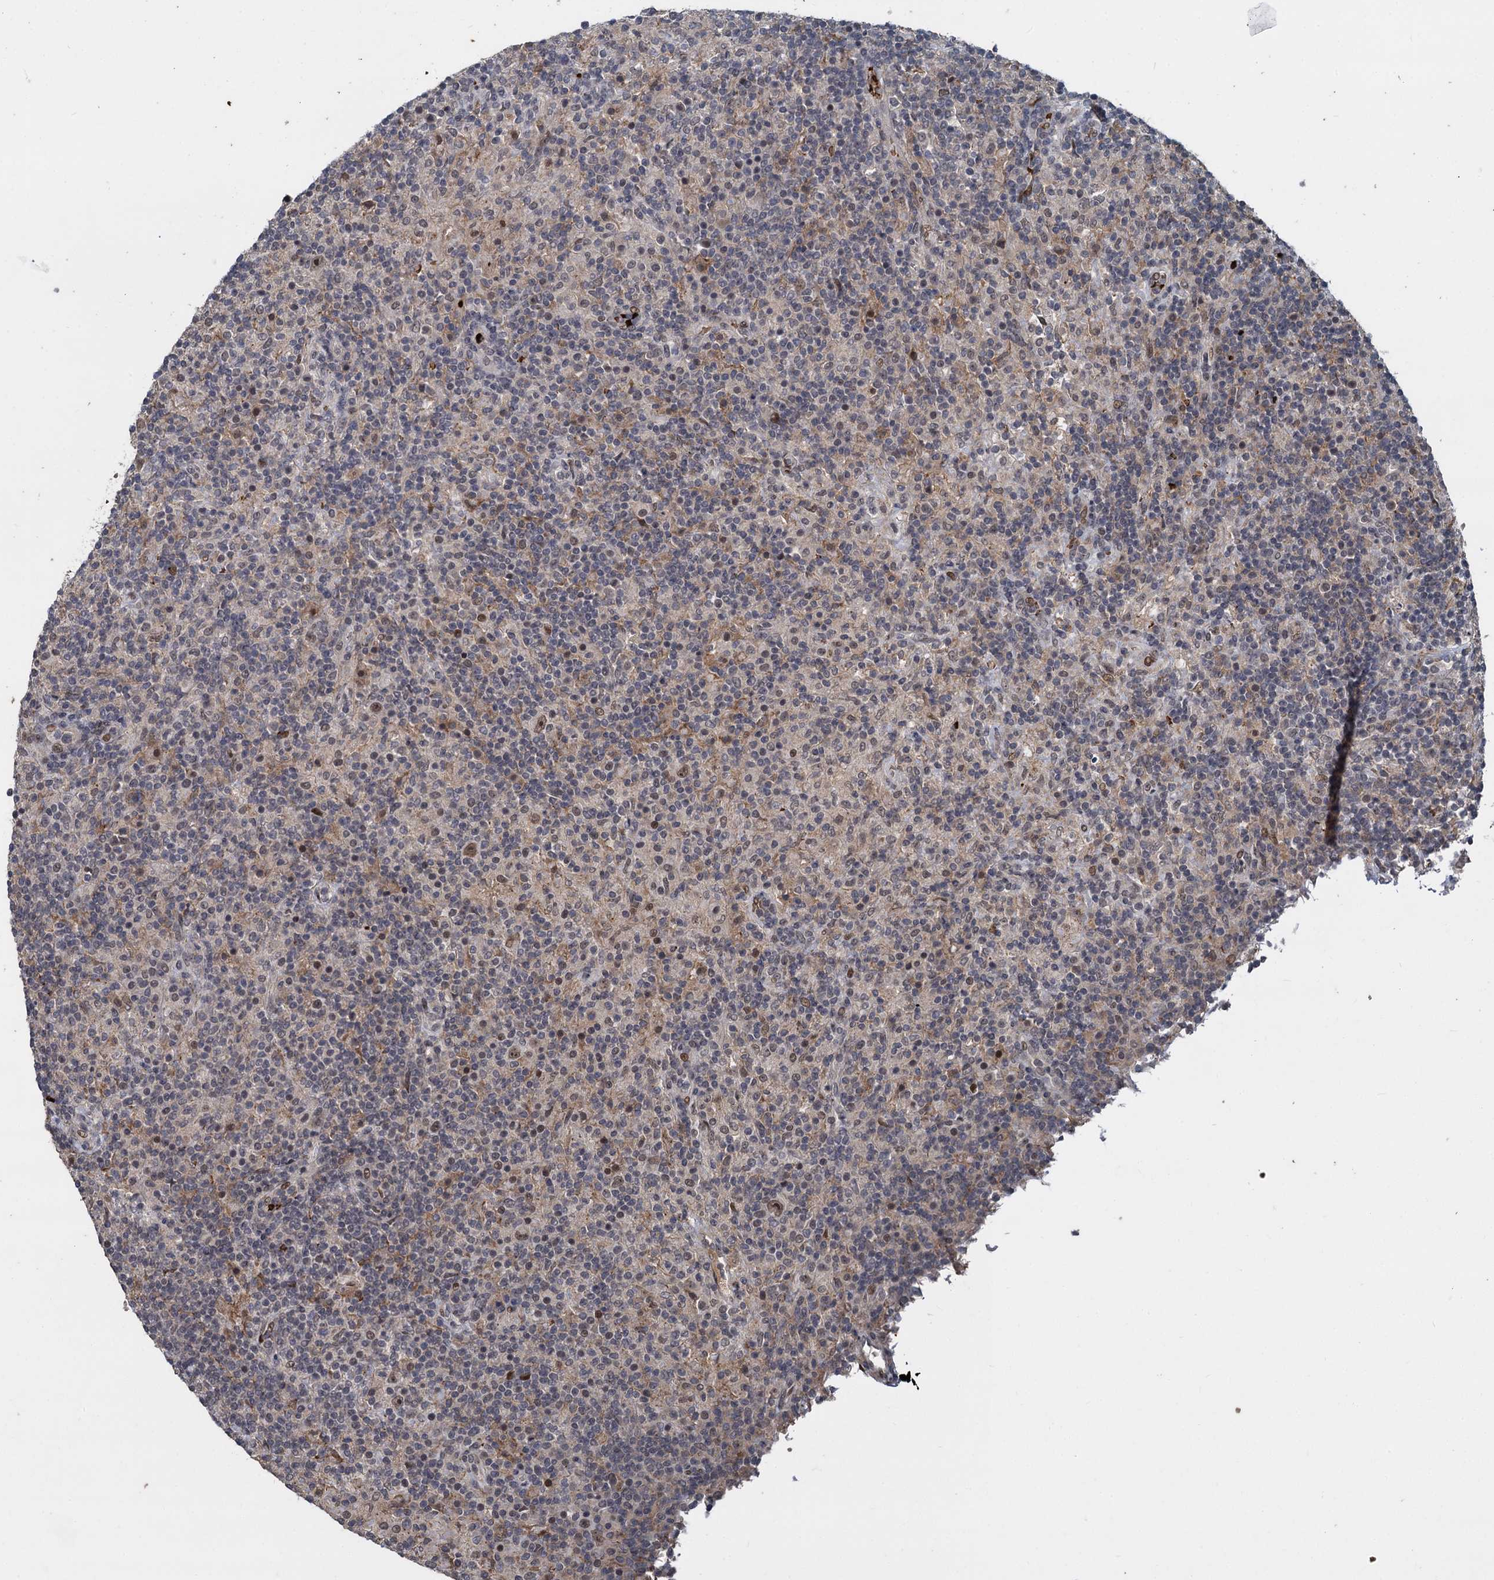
{"staining": {"intensity": "moderate", "quantity": "25%-75%", "location": "nuclear"}, "tissue": "lymphoma", "cell_type": "Tumor cells", "image_type": "cancer", "snomed": [{"axis": "morphology", "description": "Hodgkin's disease, NOS"}, {"axis": "topography", "description": "Lymph node"}], "caption": "IHC histopathology image of neoplastic tissue: human Hodgkin's disease stained using IHC displays medium levels of moderate protein expression localized specifically in the nuclear of tumor cells, appearing as a nuclear brown color.", "gene": "FANCI", "patient": {"sex": "male", "age": 70}}